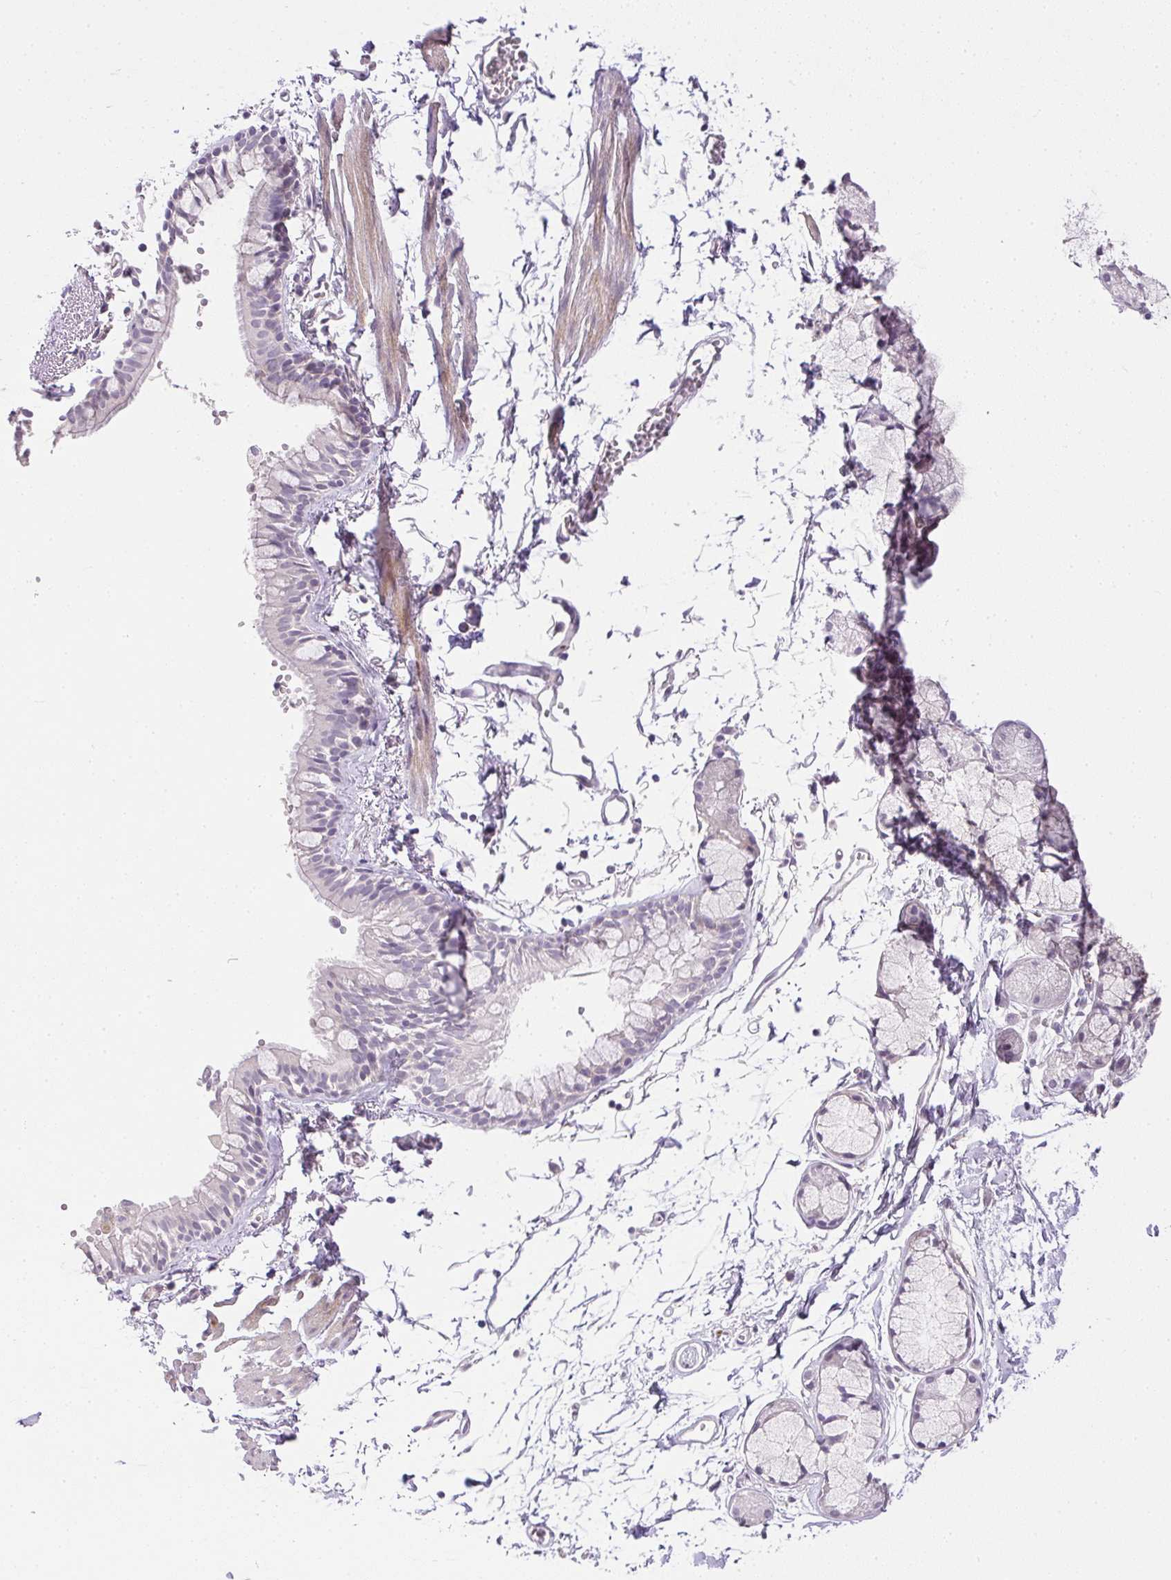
{"staining": {"intensity": "negative", "quantity": "none", "location": "none"}, "tissue": "bronchus", "cell_type": "Respiratory epithelial cells", "image_type": "normal", "snomed": [{"axis": "morphology", "description": "Normal tissue, NOS"}, {"axis": "topography", "description": "Cartilage tissue"}, {"axis": "topography", "description": "Bronchus"}], "caption": "This is an immunohistochemistry (IHC) micrograph of benign bronchus. There is no positivity in respiratory epithelial cells.", "gene": "PRL", "patient": {"sex": "female", "age": 59}}